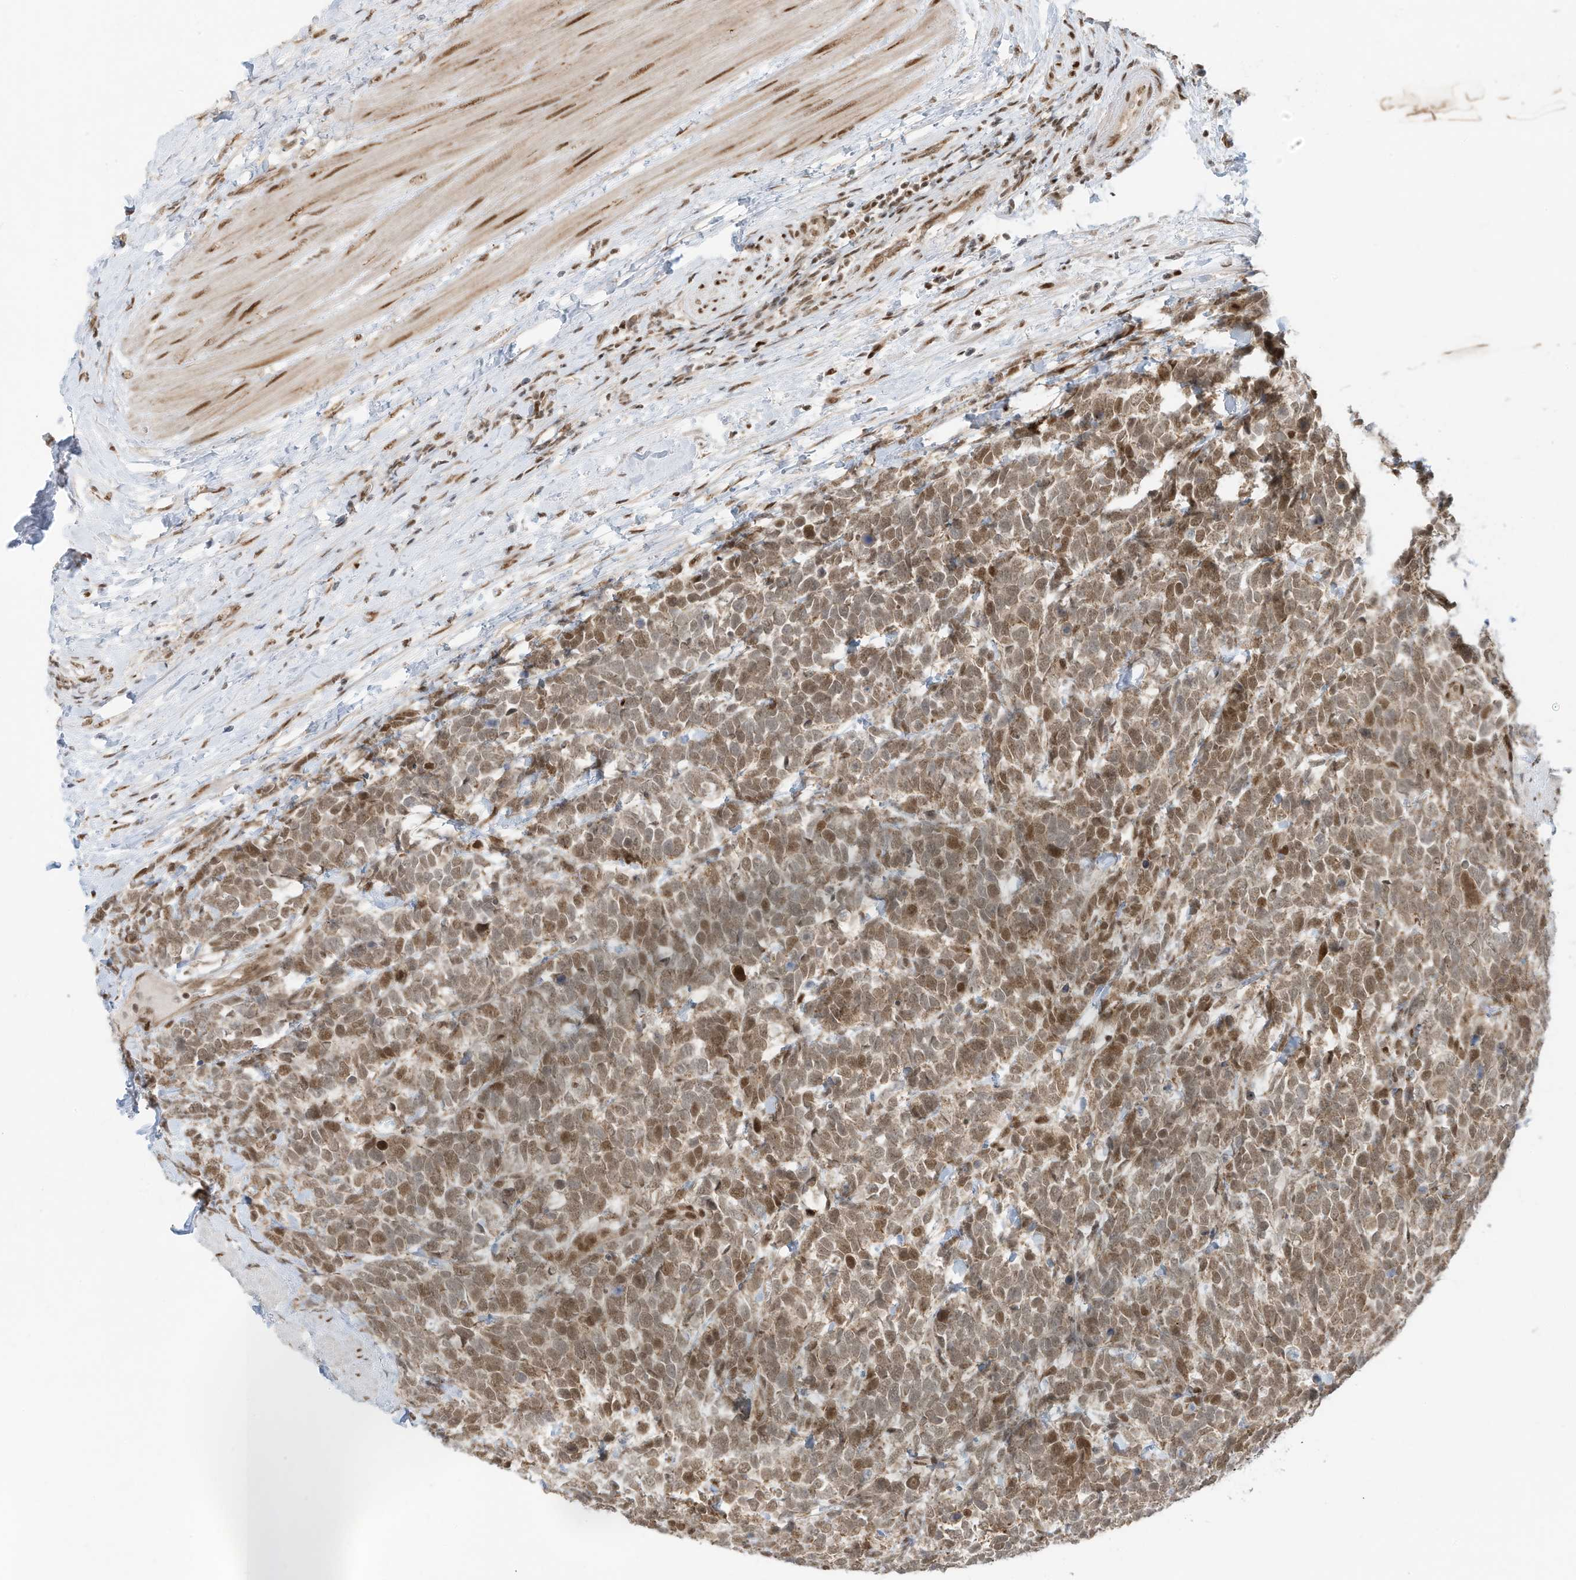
{"staining": {"intensity": "moderate", "quantity": ">75%", "location": "nuclear"}, "tissue": "urothelial cancer", "cell_type": "Tumor cells", "image_type": "cancer", "snomed": [{"axis": "morphology", "description": "Urothelial carcinoma, High grade"}, {"axis": "topography", "description": "Urinary bladder"}], "caption": "An IHC photomicrograph of tumor tissue is shown. Protein staining in brown shows moderate nuclear positivity in high-grade urothelial carcinoma within tumor cells. (Stains: DAB in brown, nuclei in blue, Microscopy: brightfield microscopy at high magnification).", "gene": "AURKAIP1", "patient": {"sex": "female", "age": 82}}